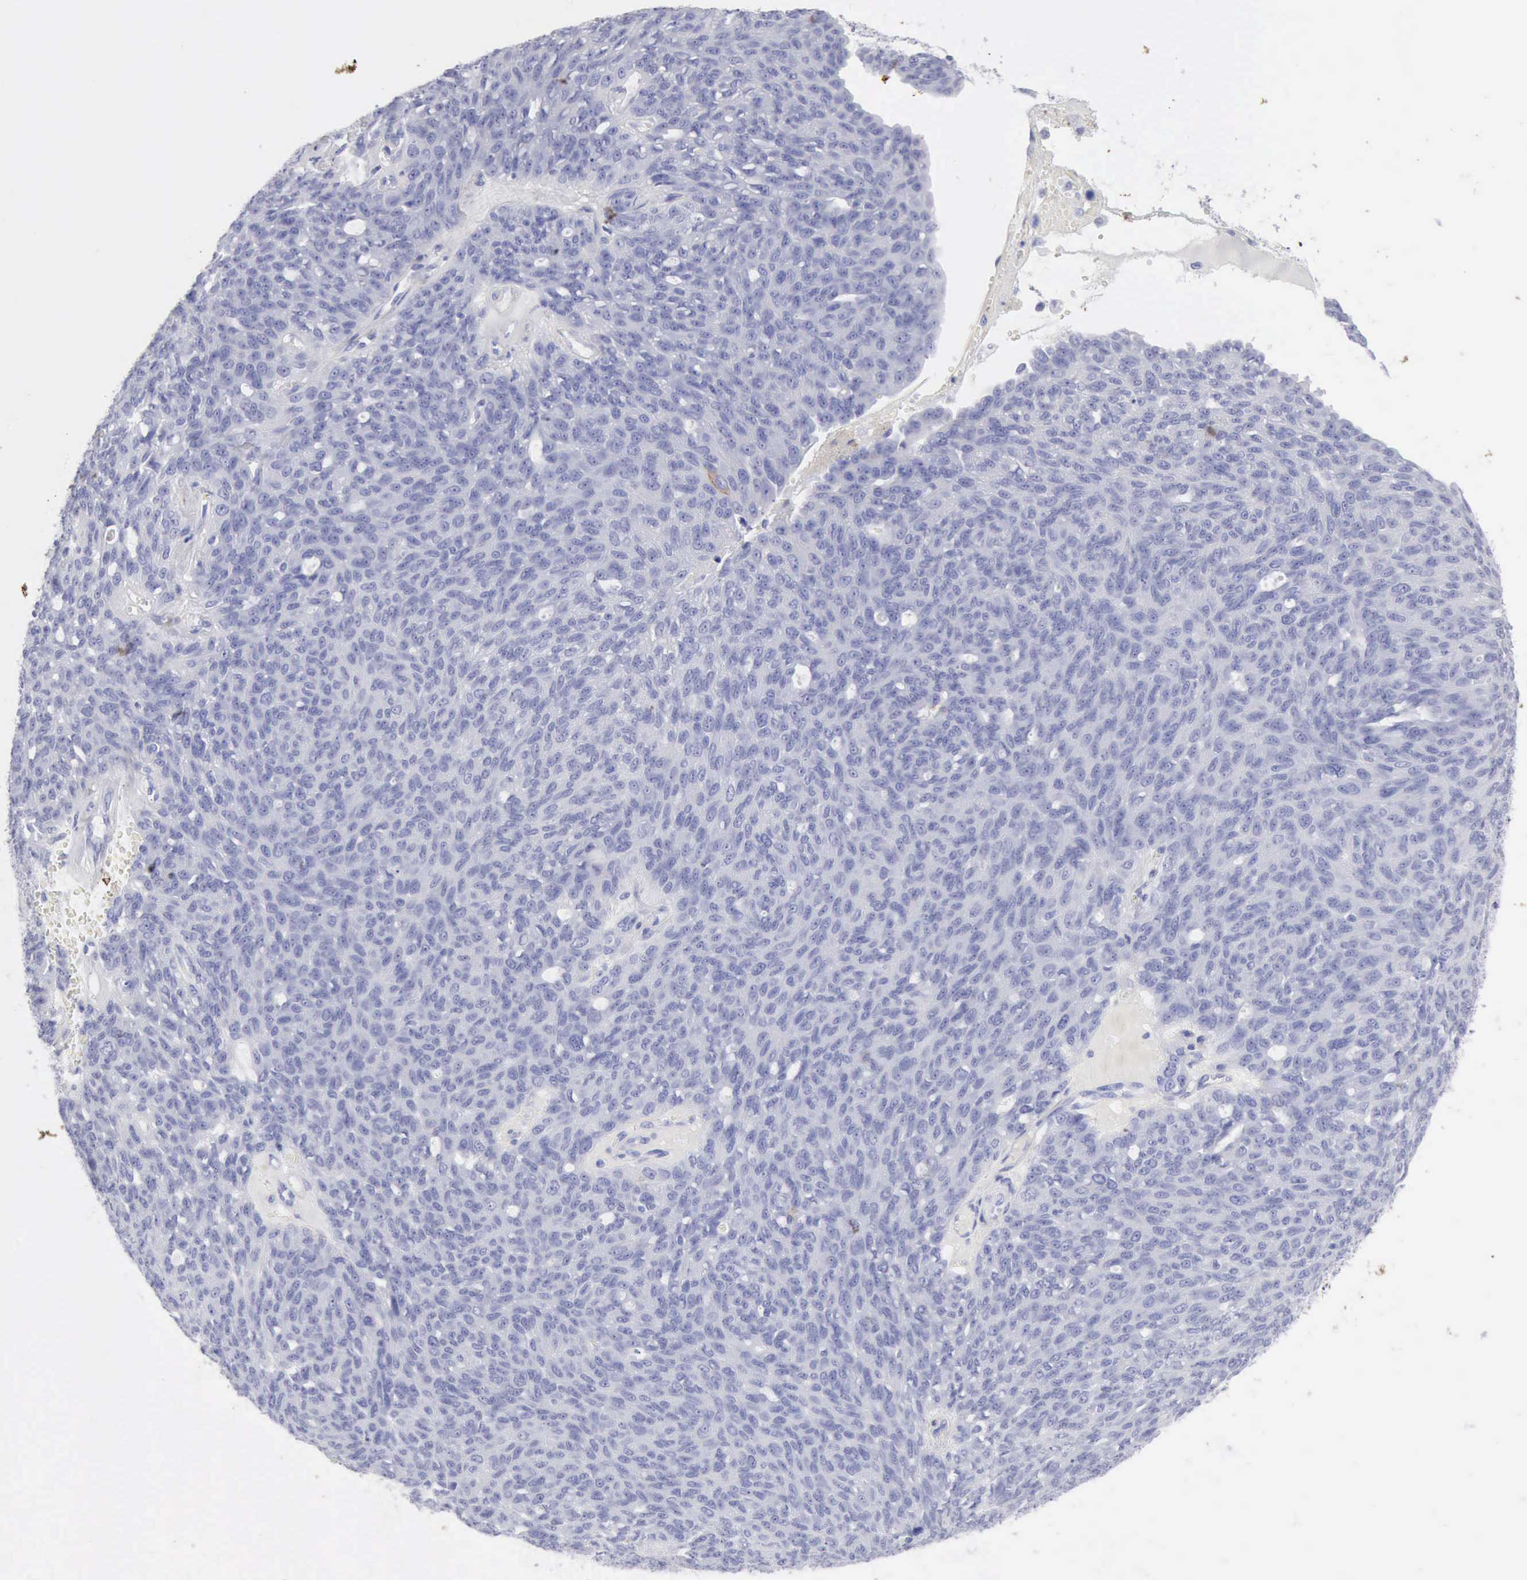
{"staining": {"intensity": "negative", "quantity": "none", "location": "none"}, "tissue": "ovarian cancer", "cell_type": "Tumor cells", "image_type": "cancer", "snomed": [{"axis": "morphology", "description": "Carcinoma, endometroid"}, {"axis": "topography", "description": "Ovary"}], "caption": "Ovarian cancer was stained to show a protein in brown. There is no significant expression in tumor cells. (DAB (3,3'-diaminobenzidine) IHC with hematoxylin counter stain).", "gene": "KRT5", "patient": {"sex": "female", "age": 60}}